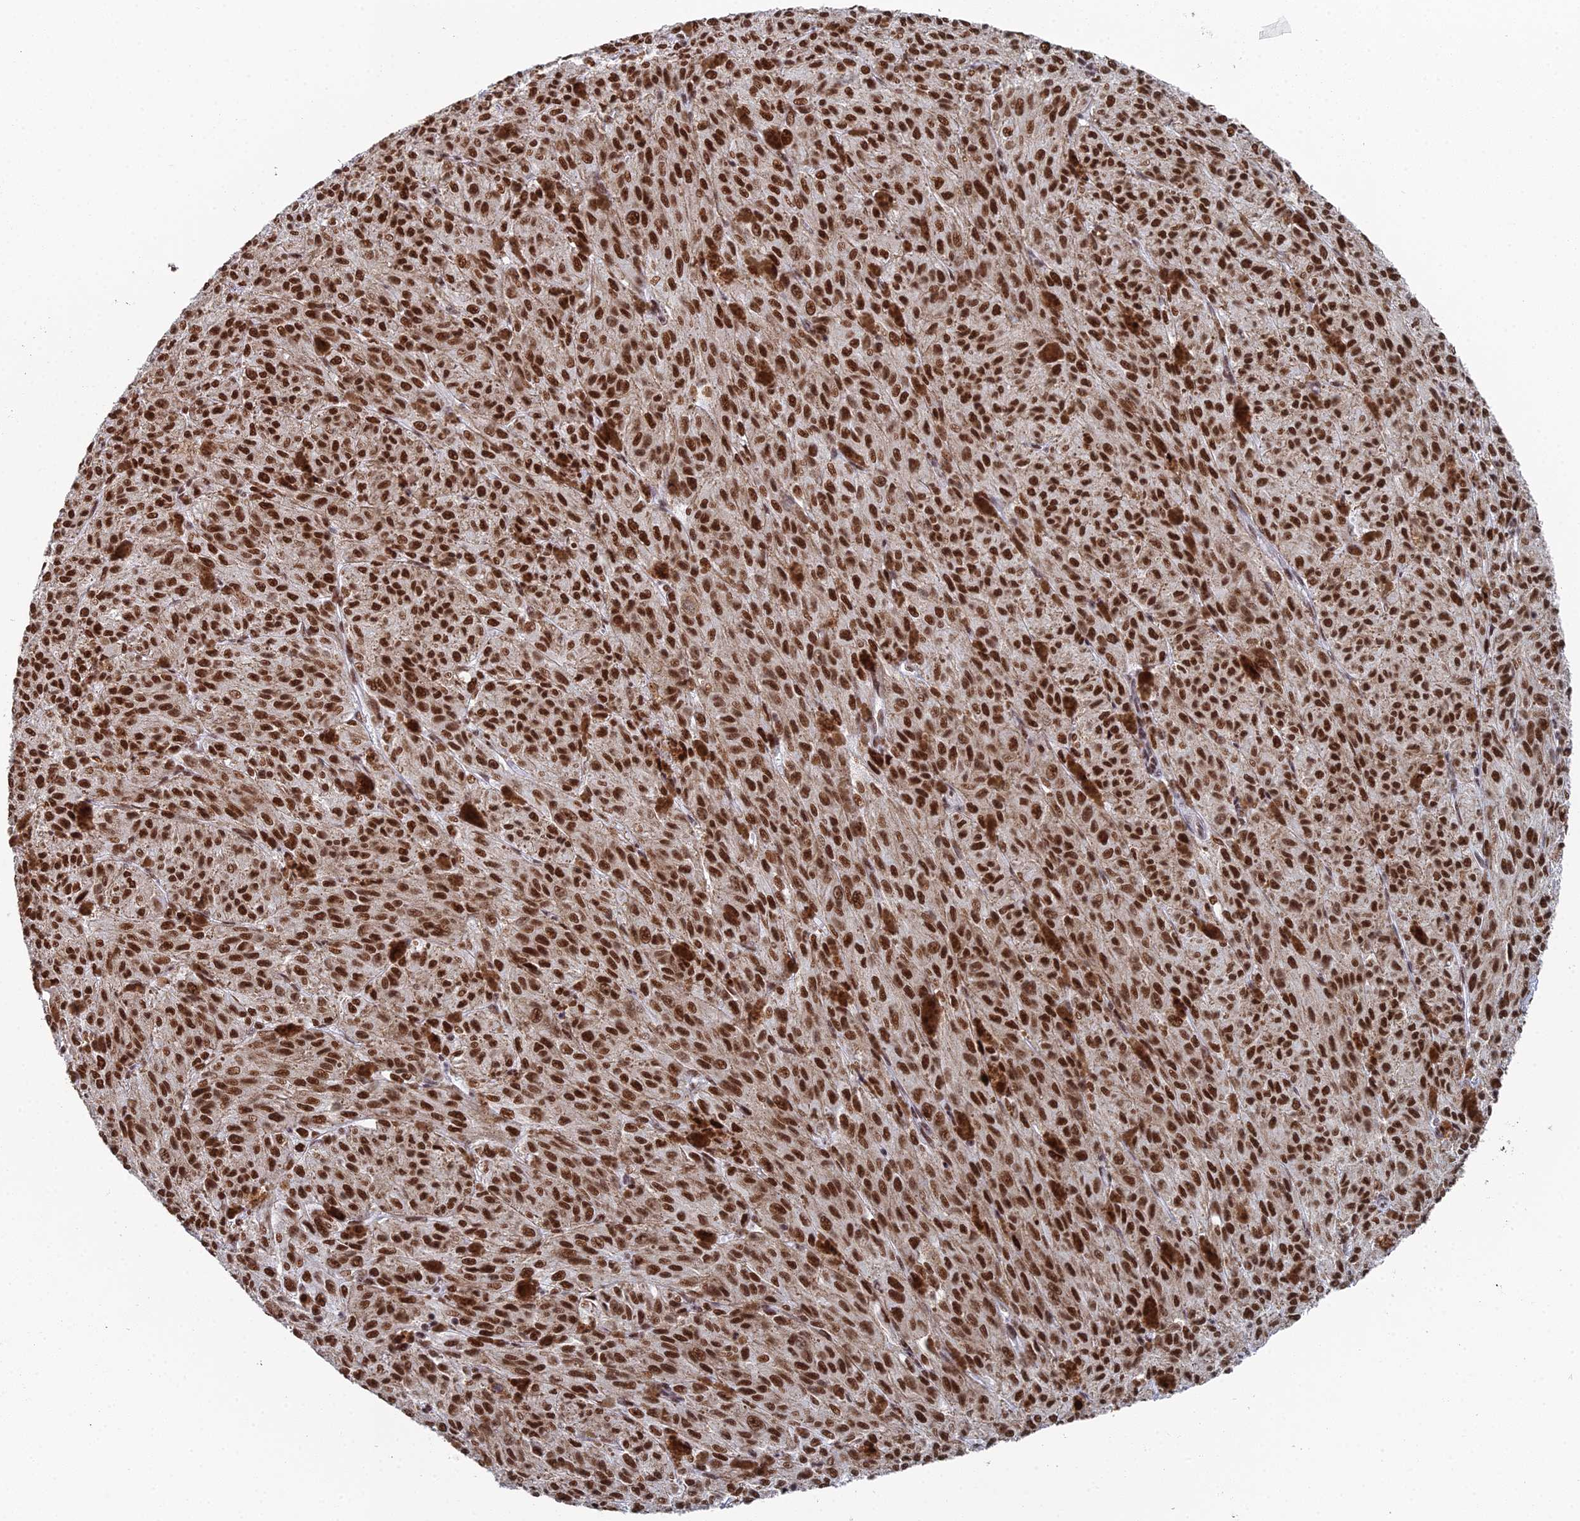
{"staining": {"intensity": "strong", "quantity": ">75%", "location": "nuclear"}, "tissue": "melanoma", "cell_type": "Tumor cells", "image_type": "cancer", "snomed": [{"axis": "morphology", "description": "Malignant melanoma, NOS"}, {"axis": "topography", "description": "Skin"}], "caption": "Protein analysis of melanoma tissue demonstrates strong nuclear positivity in about >75% of tumor cells.", "gene": "SF3B3", "patient": {"sex": "female", "age": 52}}